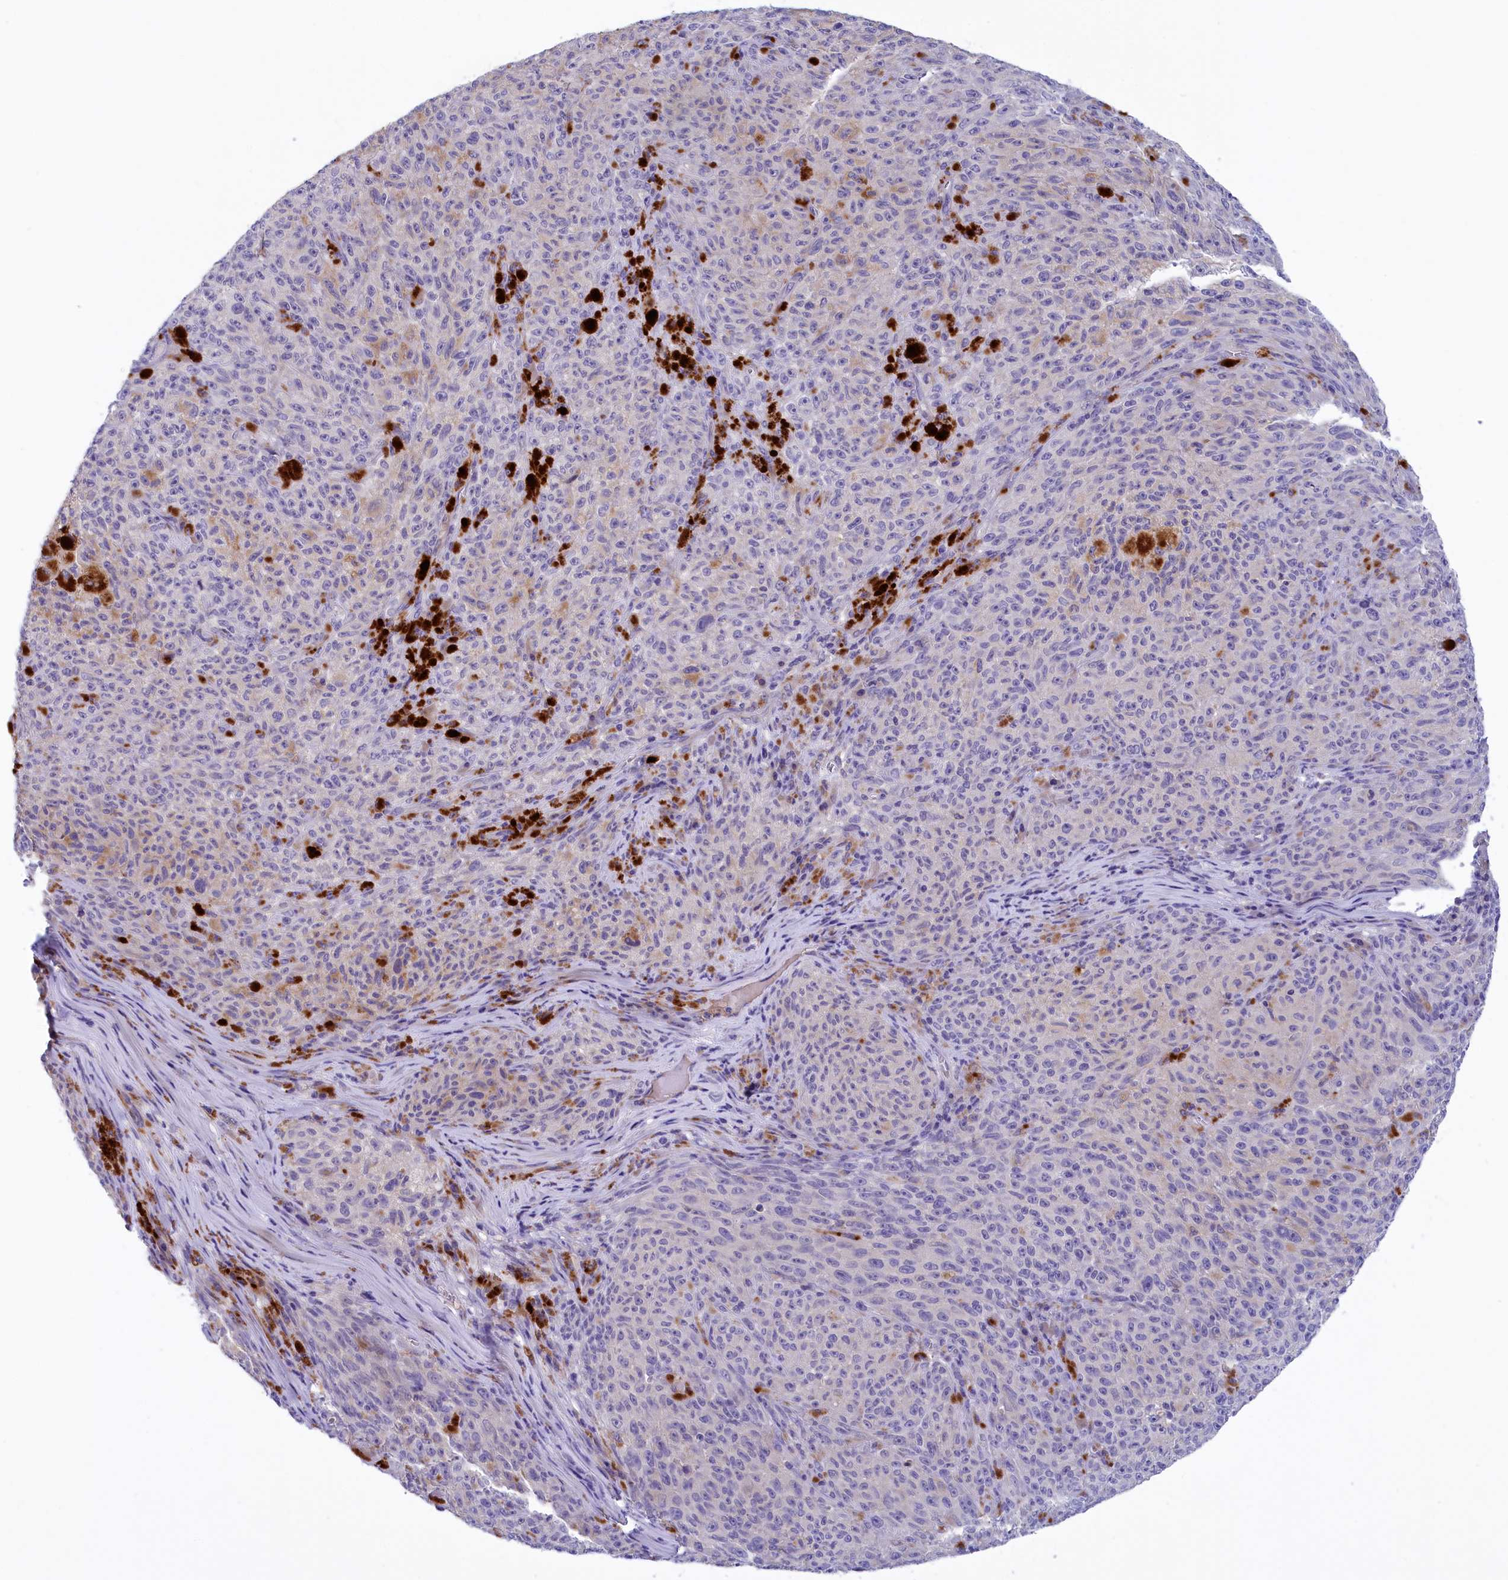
{"staining": {"intensity": "negative", "quantity": "none", "location": "none"}, "tissue": "melanoma", "cell_type": "Tumor cells", "image_type": "cancer", "snomed": [{"axis": "morphology", "description": "Malignant melanoma, NOS"}, {"axis": "topography", "description": "Skin"}], "caption": "This is an immunohistochemistry micrograph of human malignant melanoma. There is no positivity in tumor cells.", "gene": "STYX", "patient": {"sex": "female", "age": 82}}